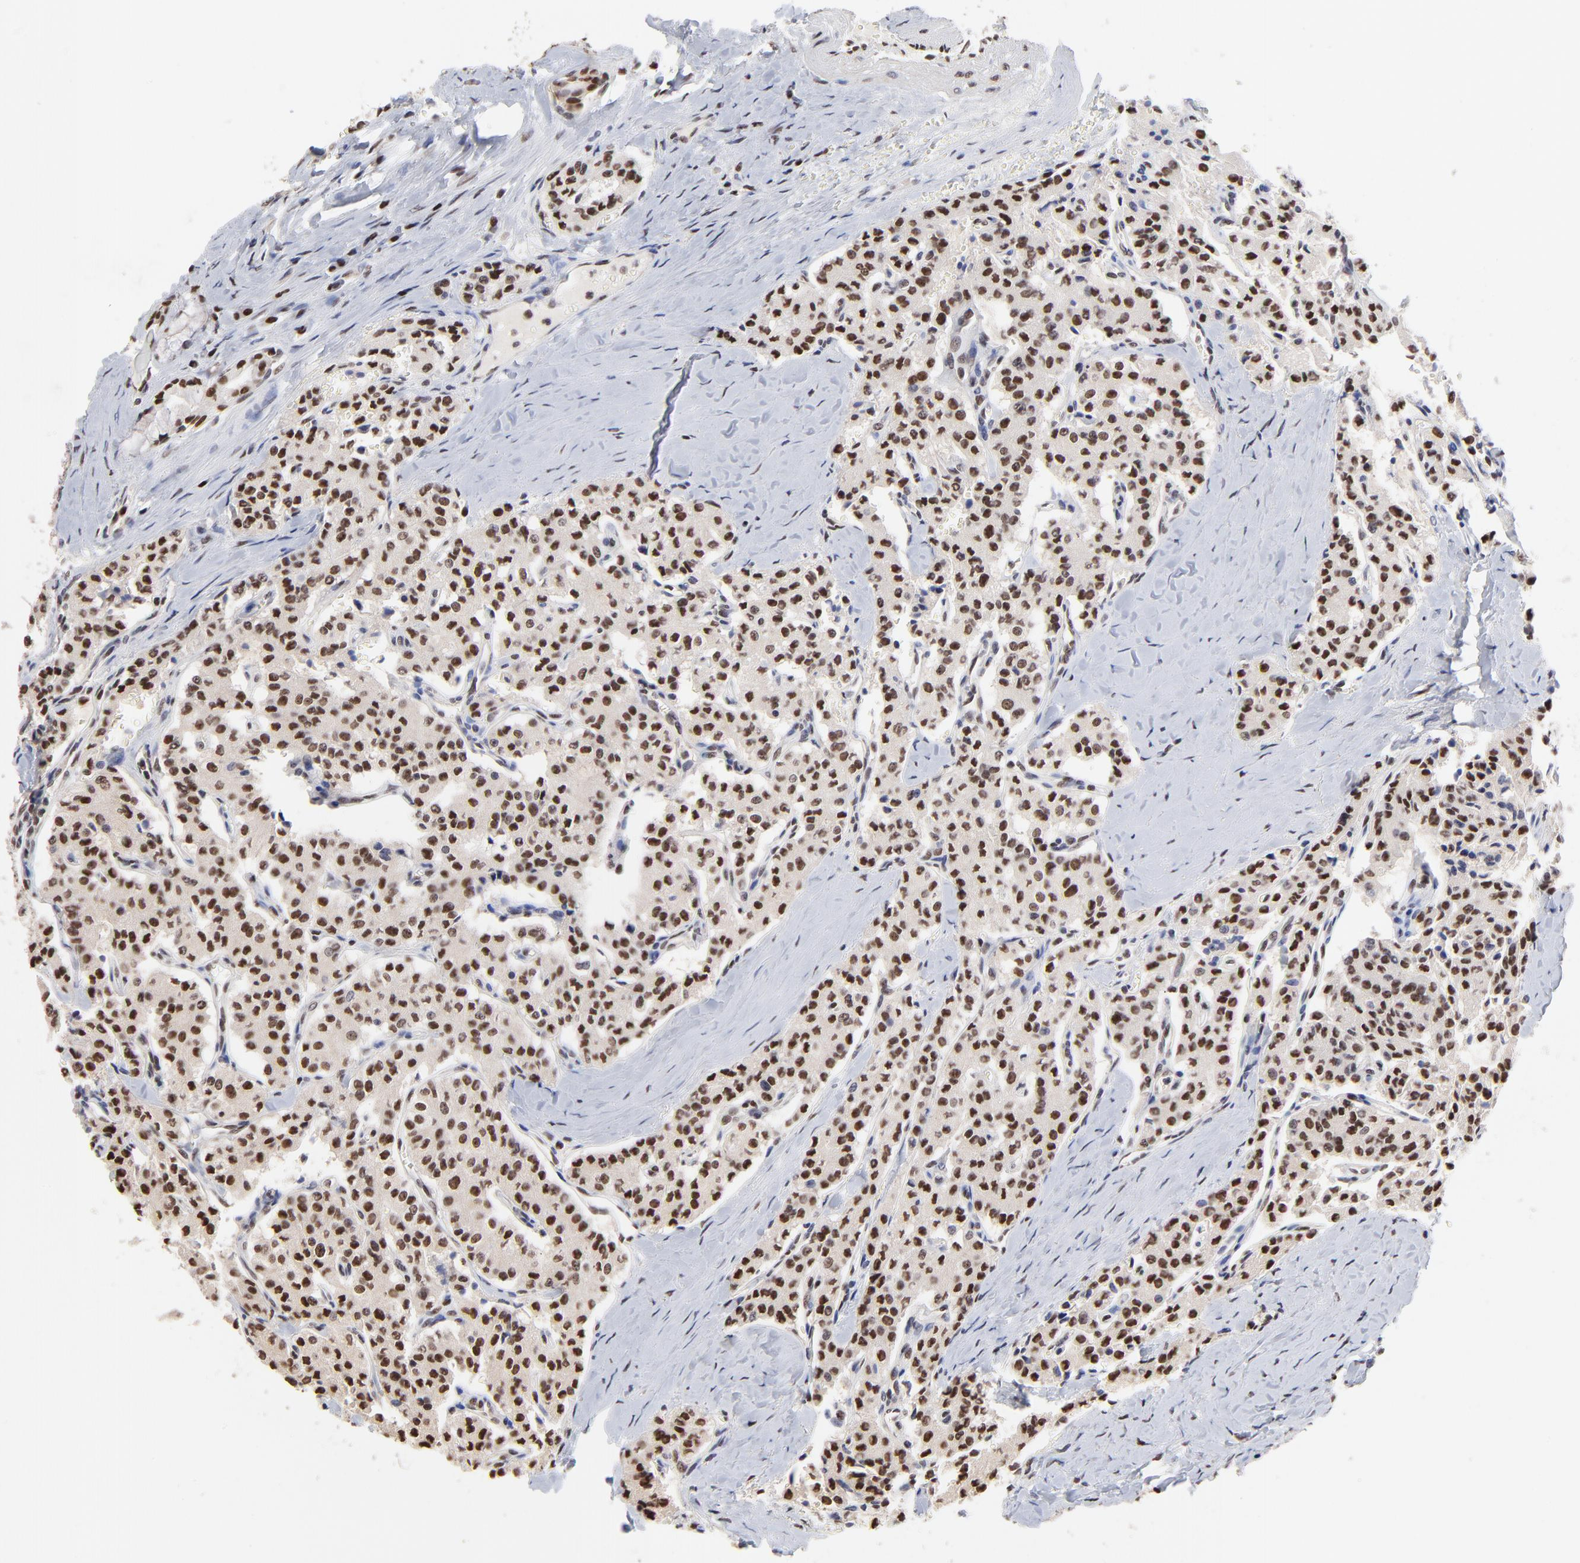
{"staining": {"intensity": "strong", "quantity": ">75%", "location": "cytoplasmic/membranous,nuclear"}, "tissue": "carcinoid", "cell_type": "Tumor cells", "image_type": "cancer", "snomed": [{"axis": "morphology", "description": "Carcinoid, malignant, NOS"}, {"axis": "topography", "description": "Bronchus"}], "caption": "Protein staining by immunohistochemistry reveals strong cytoplasmic/membranous and nuclear staining in approximately >75% of tumor cells in carcinoid.", "gene": "DSN1", "patient": {"sex": "male", "age": 55}}